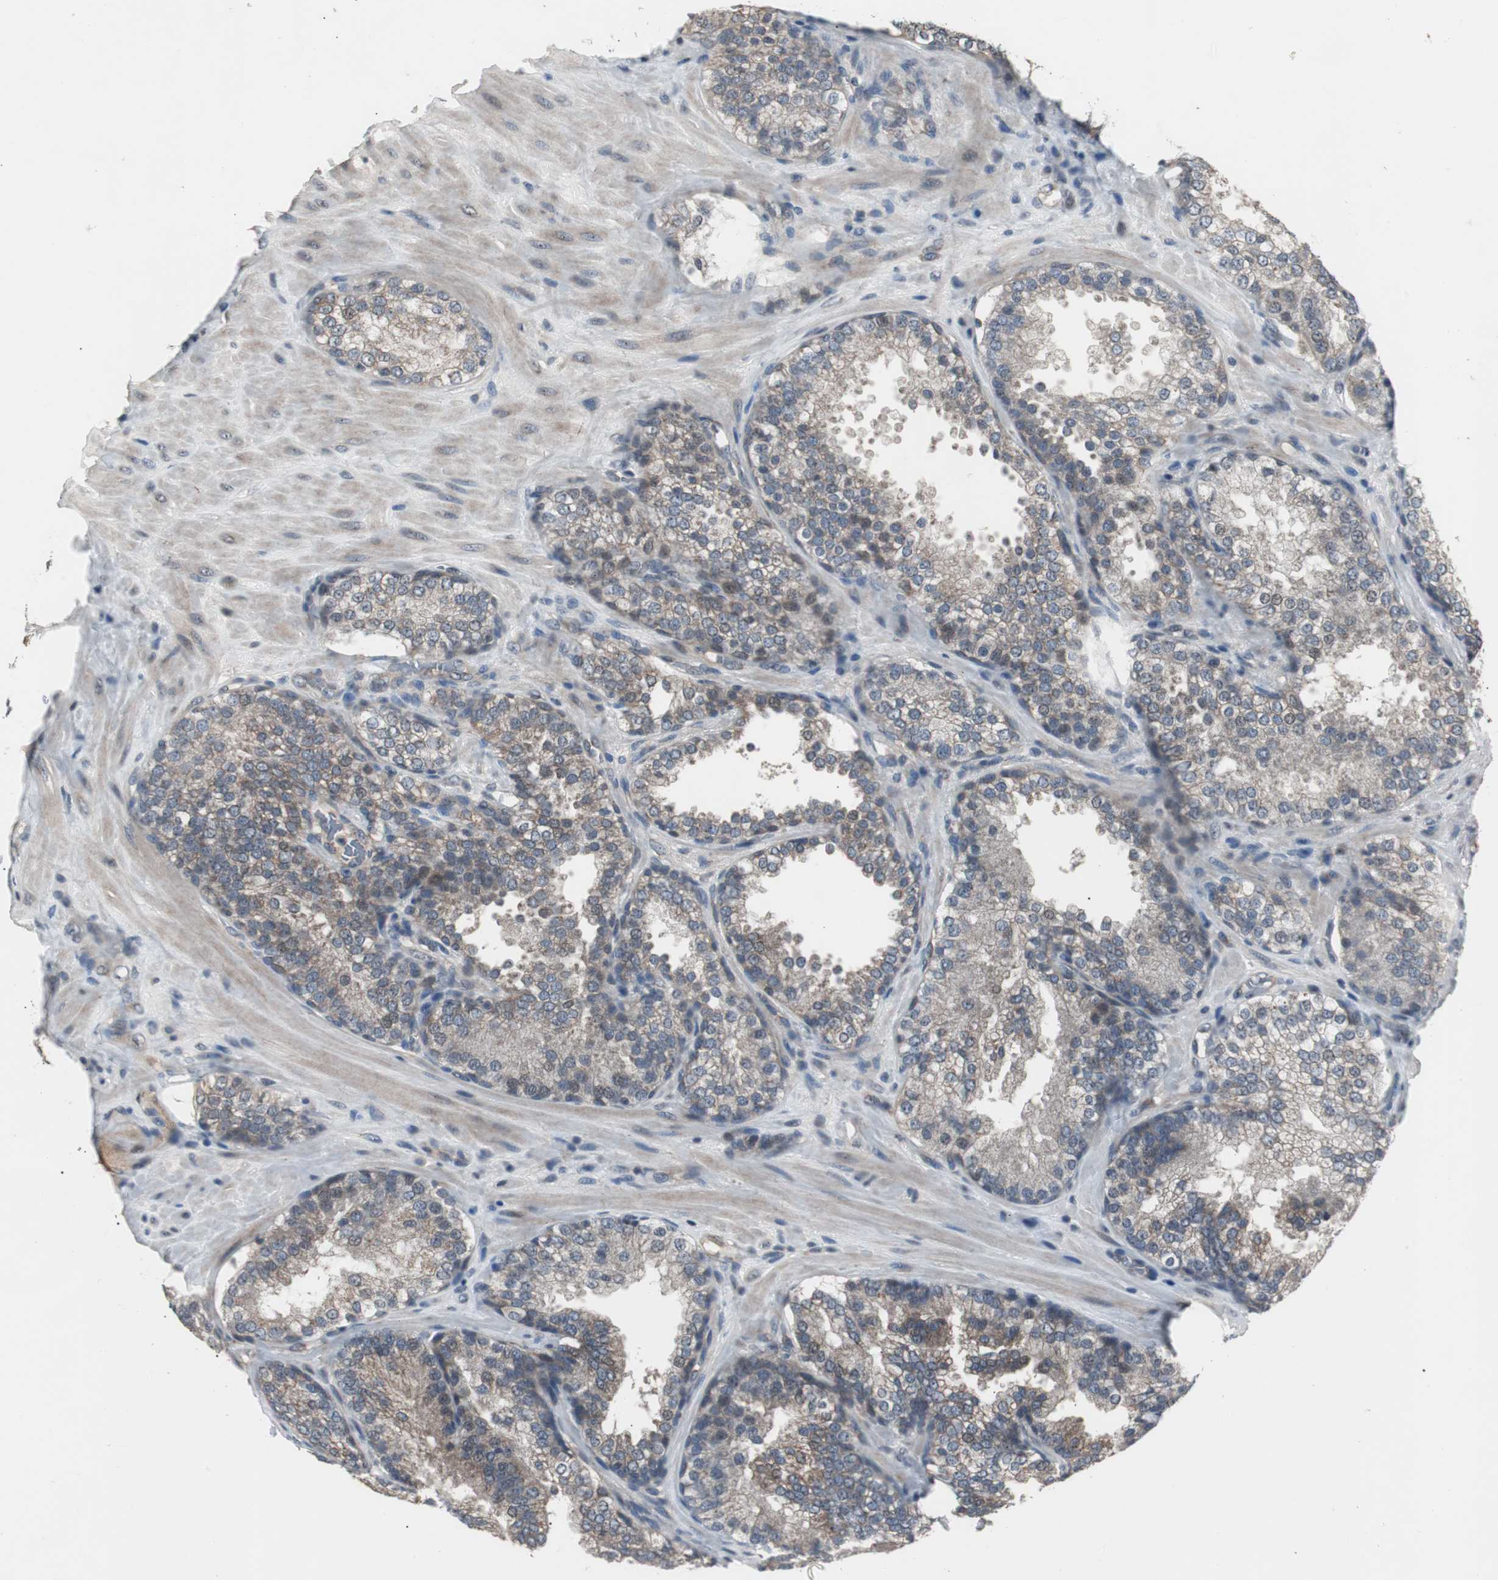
{"staining": {"intensity": "moderate", "quantity": ">75%", "location": "cytoplasmic/membranous"}, "tissue": "prostate cancer", "cell_type": "Tumor cells", "image_type": "cancer", "snomed": [{"axis": "morphology", "description": "Adenocarcinoma, High grade"}, {"axis": "topography", "description": "Prostate"}], "caption": "A medium amount of moderate cytoplasmic/membranous staining is seen in about >75% of tumor cells in adenocarcinoma (high-grade) (prostate) tissue.", "gene": "ZMPSTE24", "patient": {"sex": "male", "age": 70}}